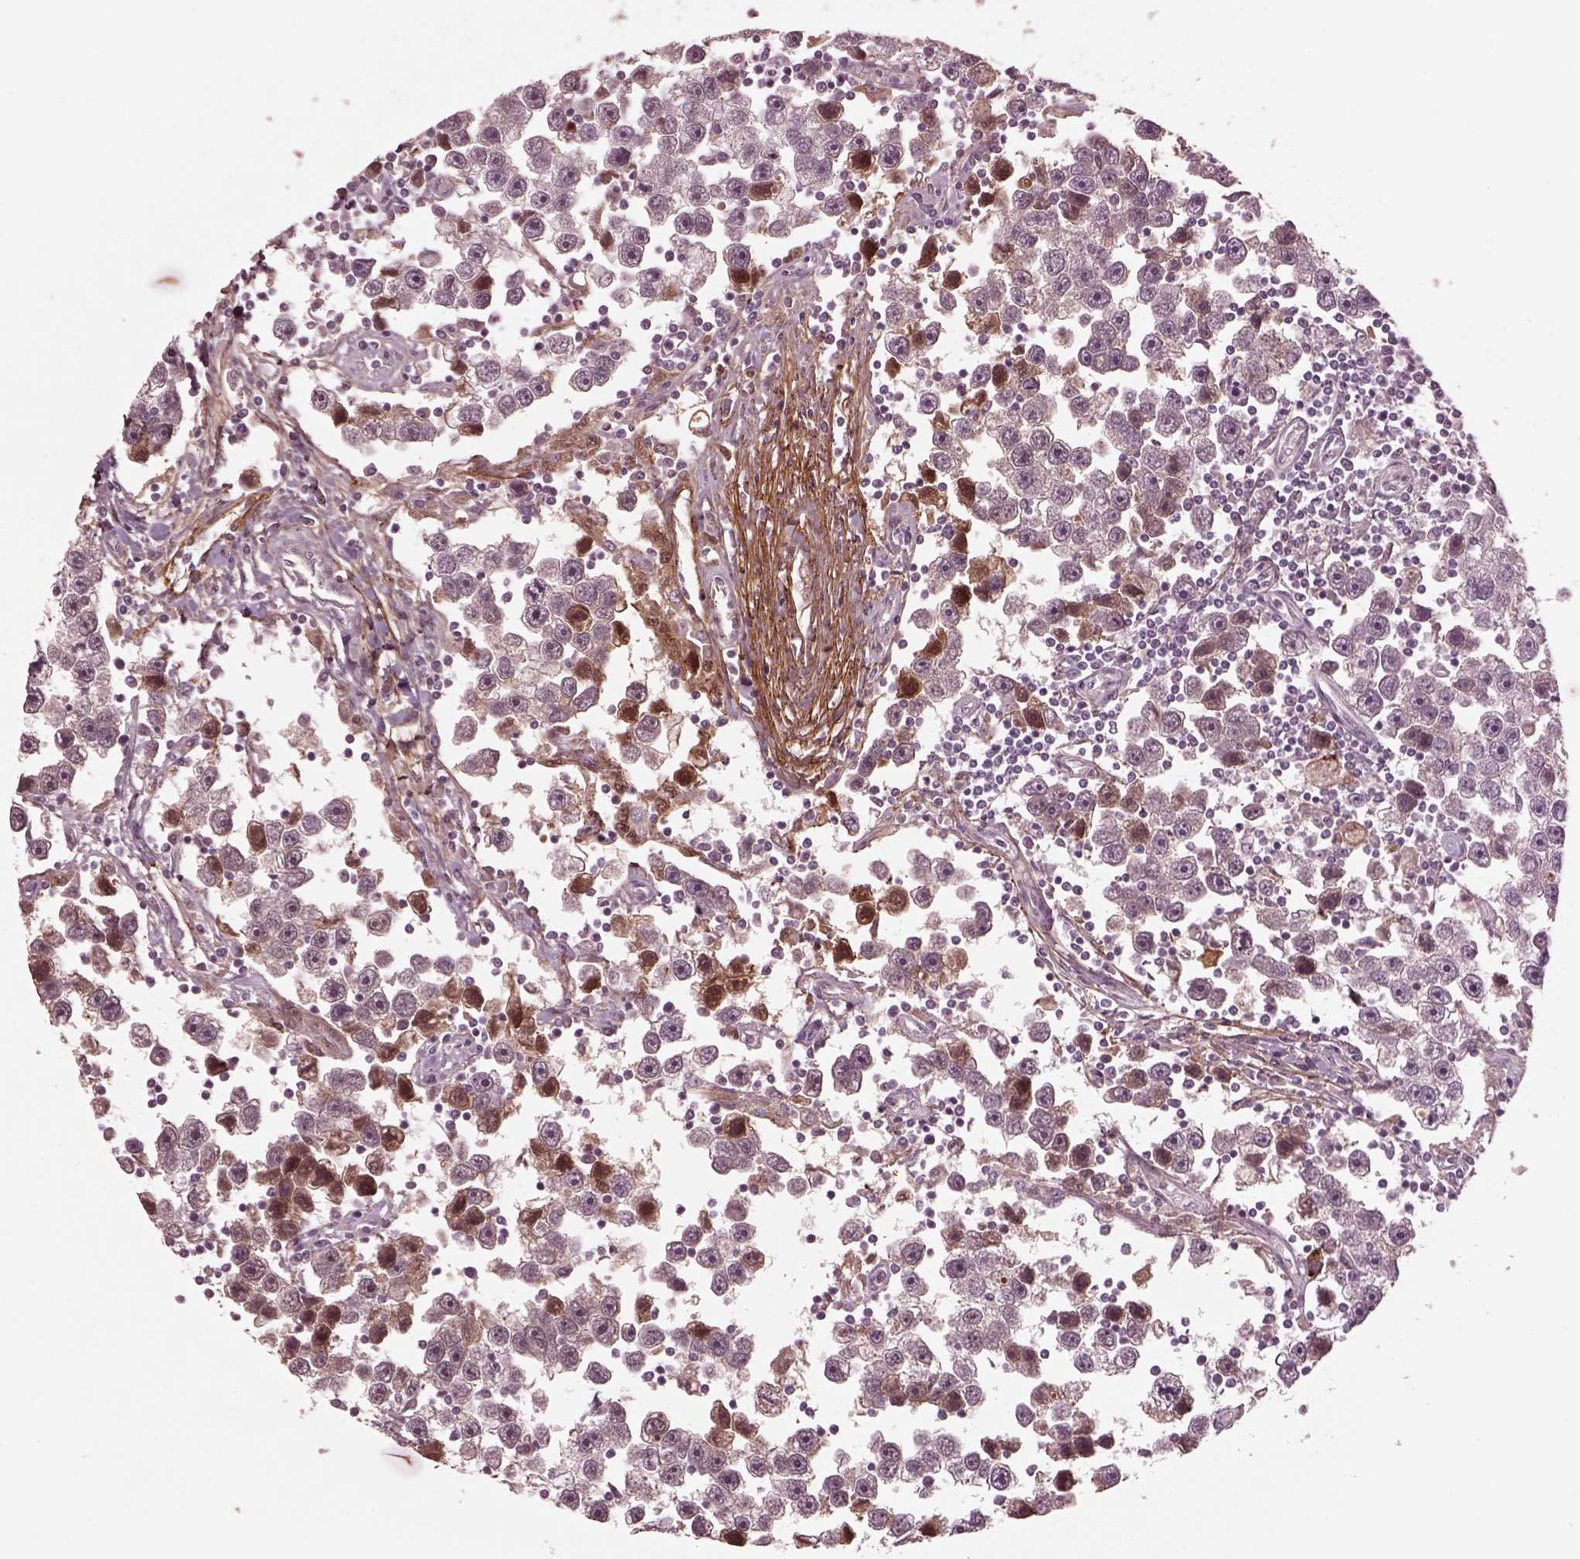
{"staining": {"intensity": "moderate", "quantity": "<25%", "location": "cytoplasmic/membranous"}, "tissue": "testis cancer", "cell_type": "Tumor cells", "image_type": "cancer", "snomed": [{"axis": "morphology", "description": "Seminoma, NOS"}, {"axis": "topography", "description": "Testis"}], "caption": "DAB (3,3'-diaminobenzidine) immunohistochemical staining of testis cancer (seminoma) reveals moderate cytoplasmic/membranous protein staining in approximately <25% of tumor cells.", "gene": "EFEMP1", "patient": {"sex": "male", "age": 30}}